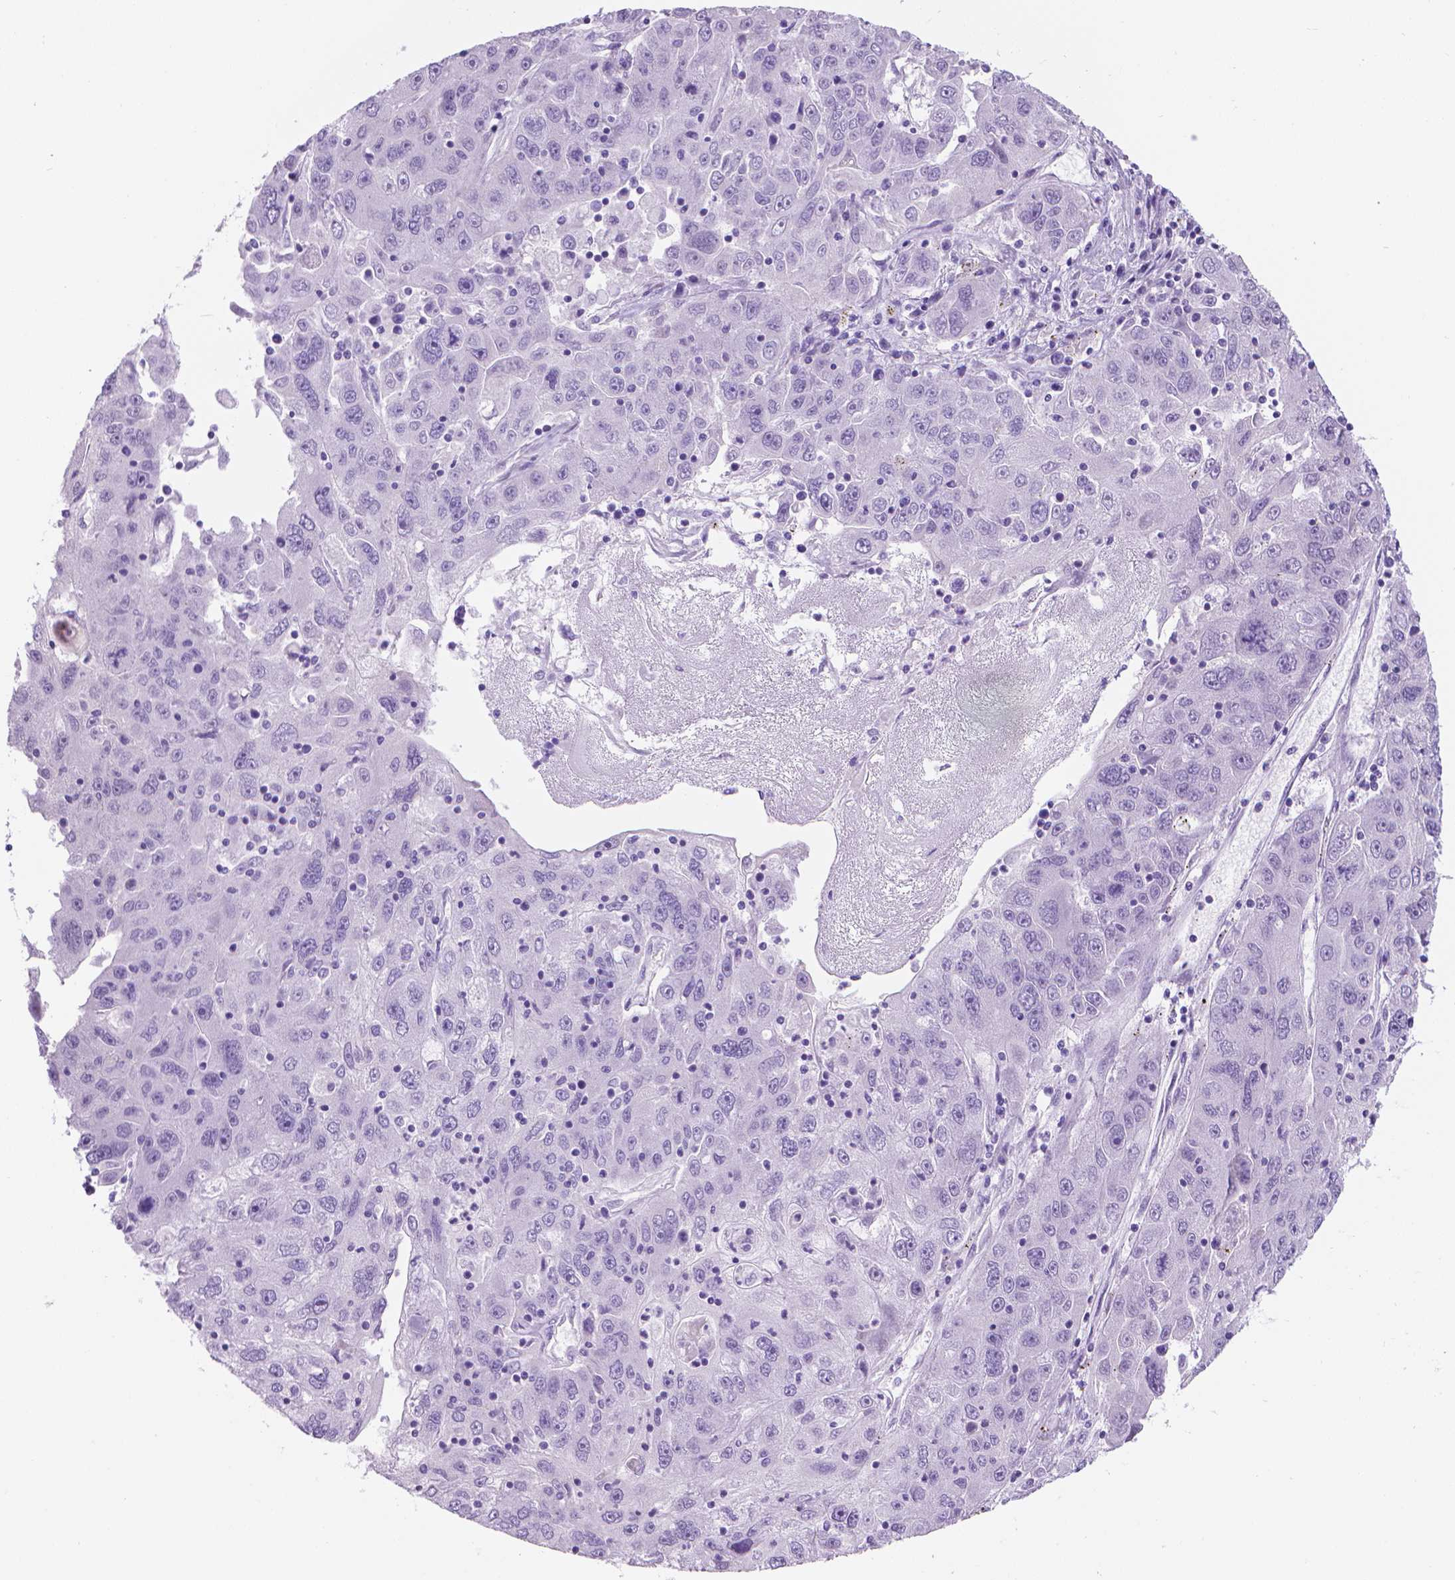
{"staining": {"intensity": "negative", "quantity": "none", "location": "none"}, "tissue": "stomach cancer", "cell_type": "Tumor cells", "image_type": "cancer", "snomed": [{"axis": "morphology", "description": "Adenocarcinoma, NOS"}, {"axis": "topography", "description": "Stomach"}], "caption": "There is no significant positivity in tumor cells of stomach cancer.", "gene": "PNMA2", "patient": {"sex": "male", "age": 56}}